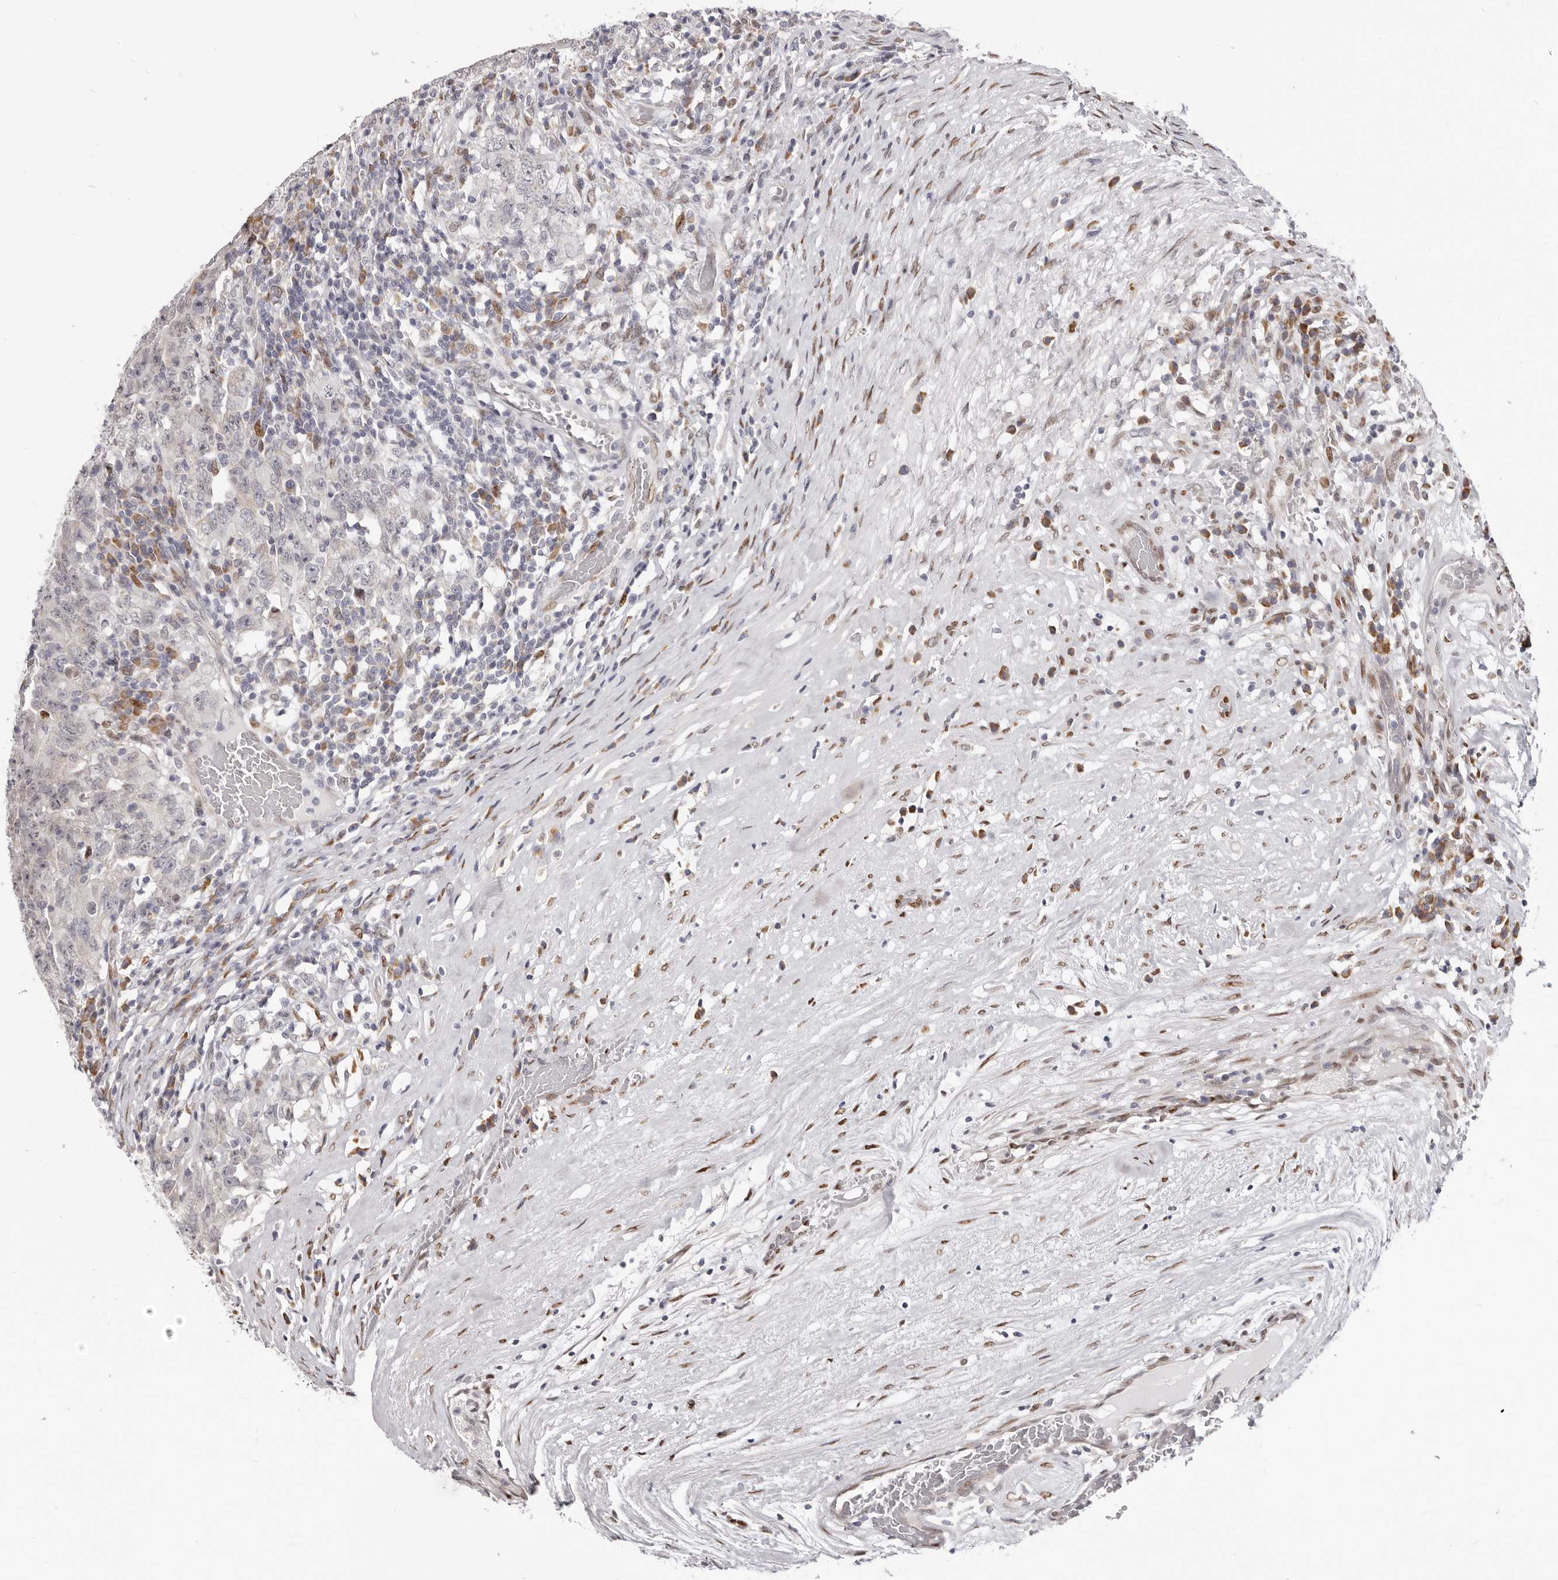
{"staining": {"intensity": "negative", "quantity": "none", "location": "none"}, "tissue": "testis cancer", "cell_type": "Tumor cells", "image_type": "cancer", "snomed": [{"axis": "morphology", "description": "Carcinoma, Embryonal, NOS"}, {"axis": "topography", "description": "Testis"}], "caption": "DAB (3,3'-diaminobenzidine) immunohistochemical staining of human testis embryonal carcinoma reveals no significant expression in tumor cells. (DAB immunohistochemistry, high magnification).", "gene": "SRP19", "patient": {"sex": "male", "age": 26}}